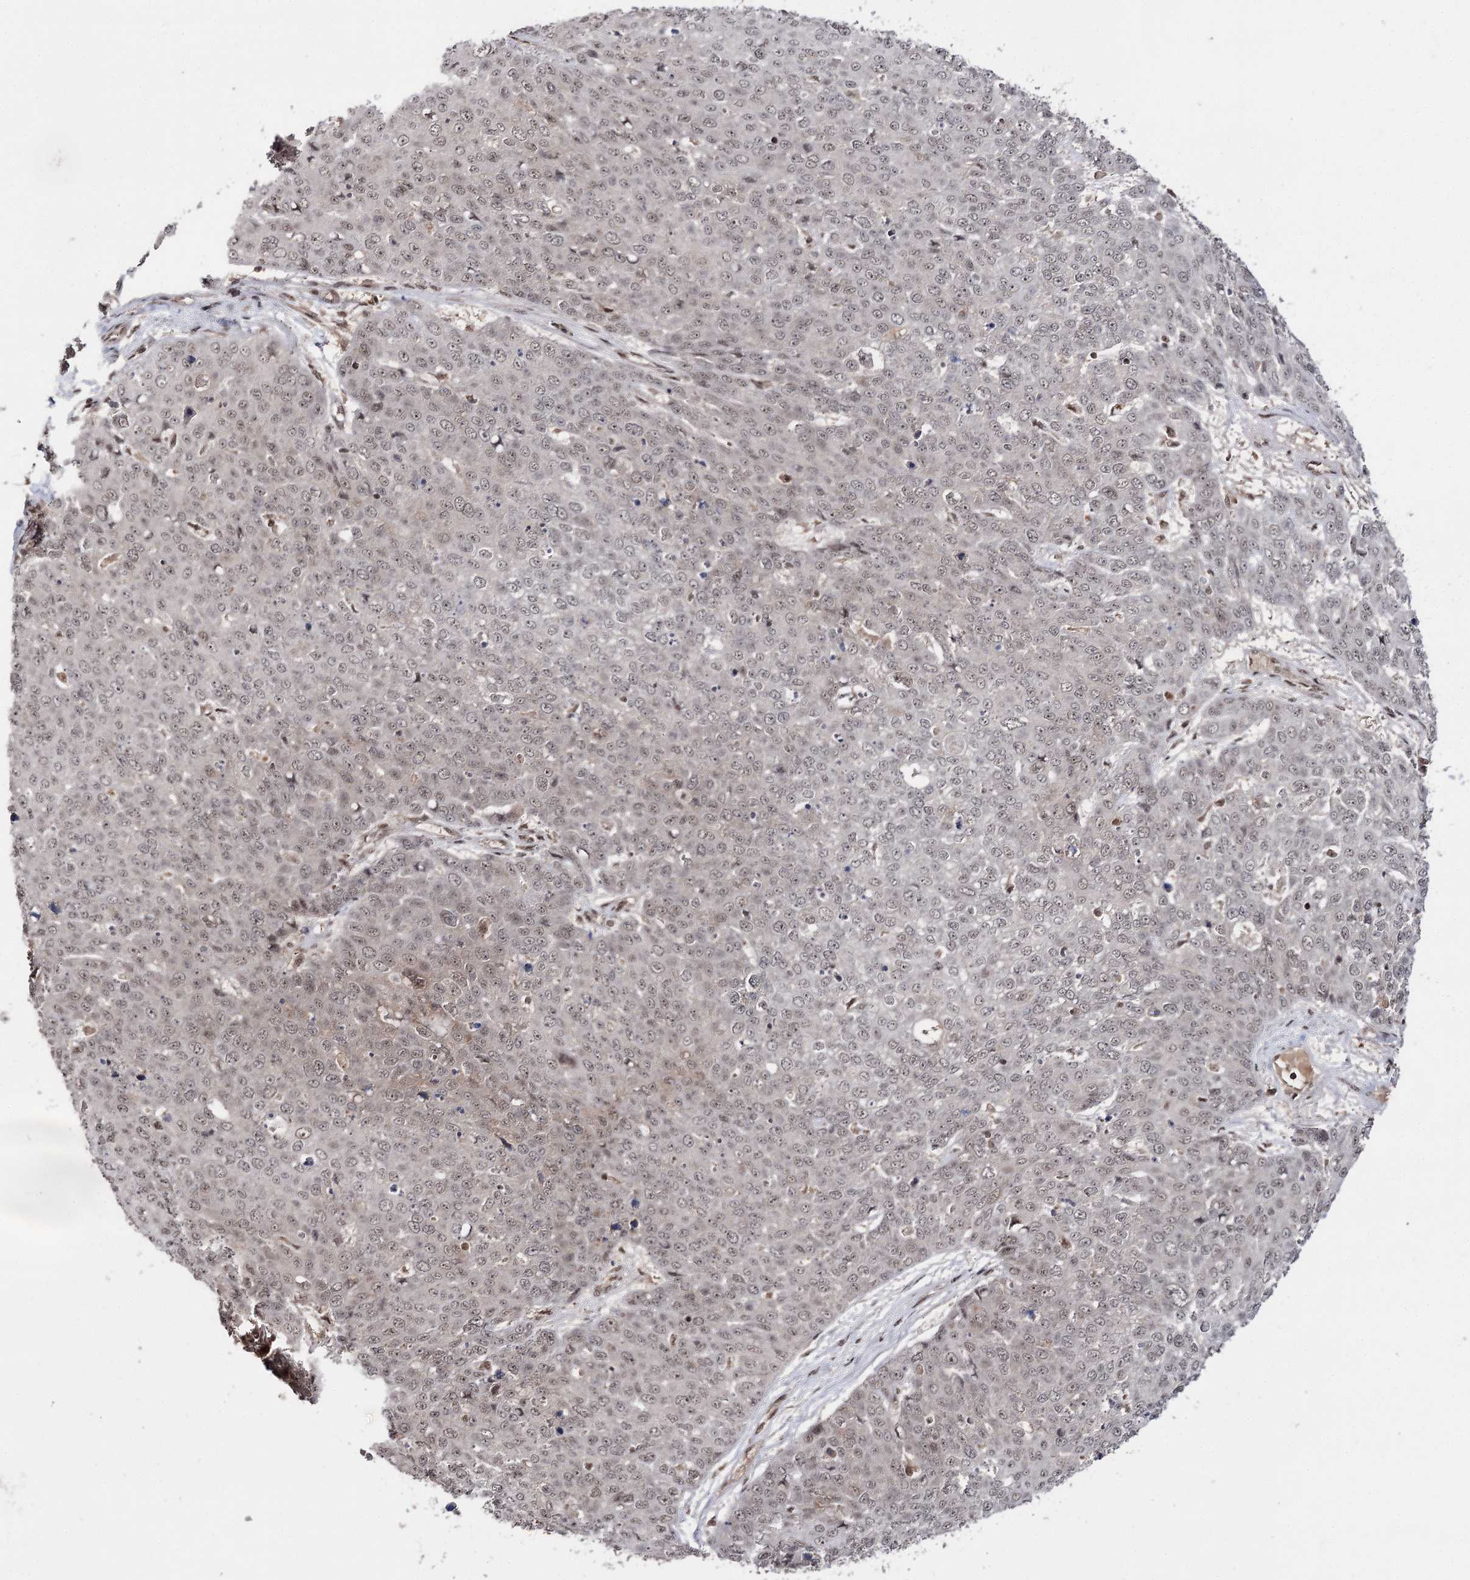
{"staining": {"intensity": "weak", "quantity": ">75%", "location": "nuclear"}, "tissue": "skin cancer", "cell_type": "Tumor cells", "image_type": "cancer", "snomed": [{"axis": "morphology", "description": "Squamous cell carcinoma, NOS"}, {"axis": "topography", "description": "Skin"}], "caption": "Brown immunohistochemical staining in squamous cell carcinoma (skin) demonstrates weak nuclear staining in approximately >75% of tumor cells.", "gene": "FAM53B", "patient": {"sex": "male", "age": 71}}